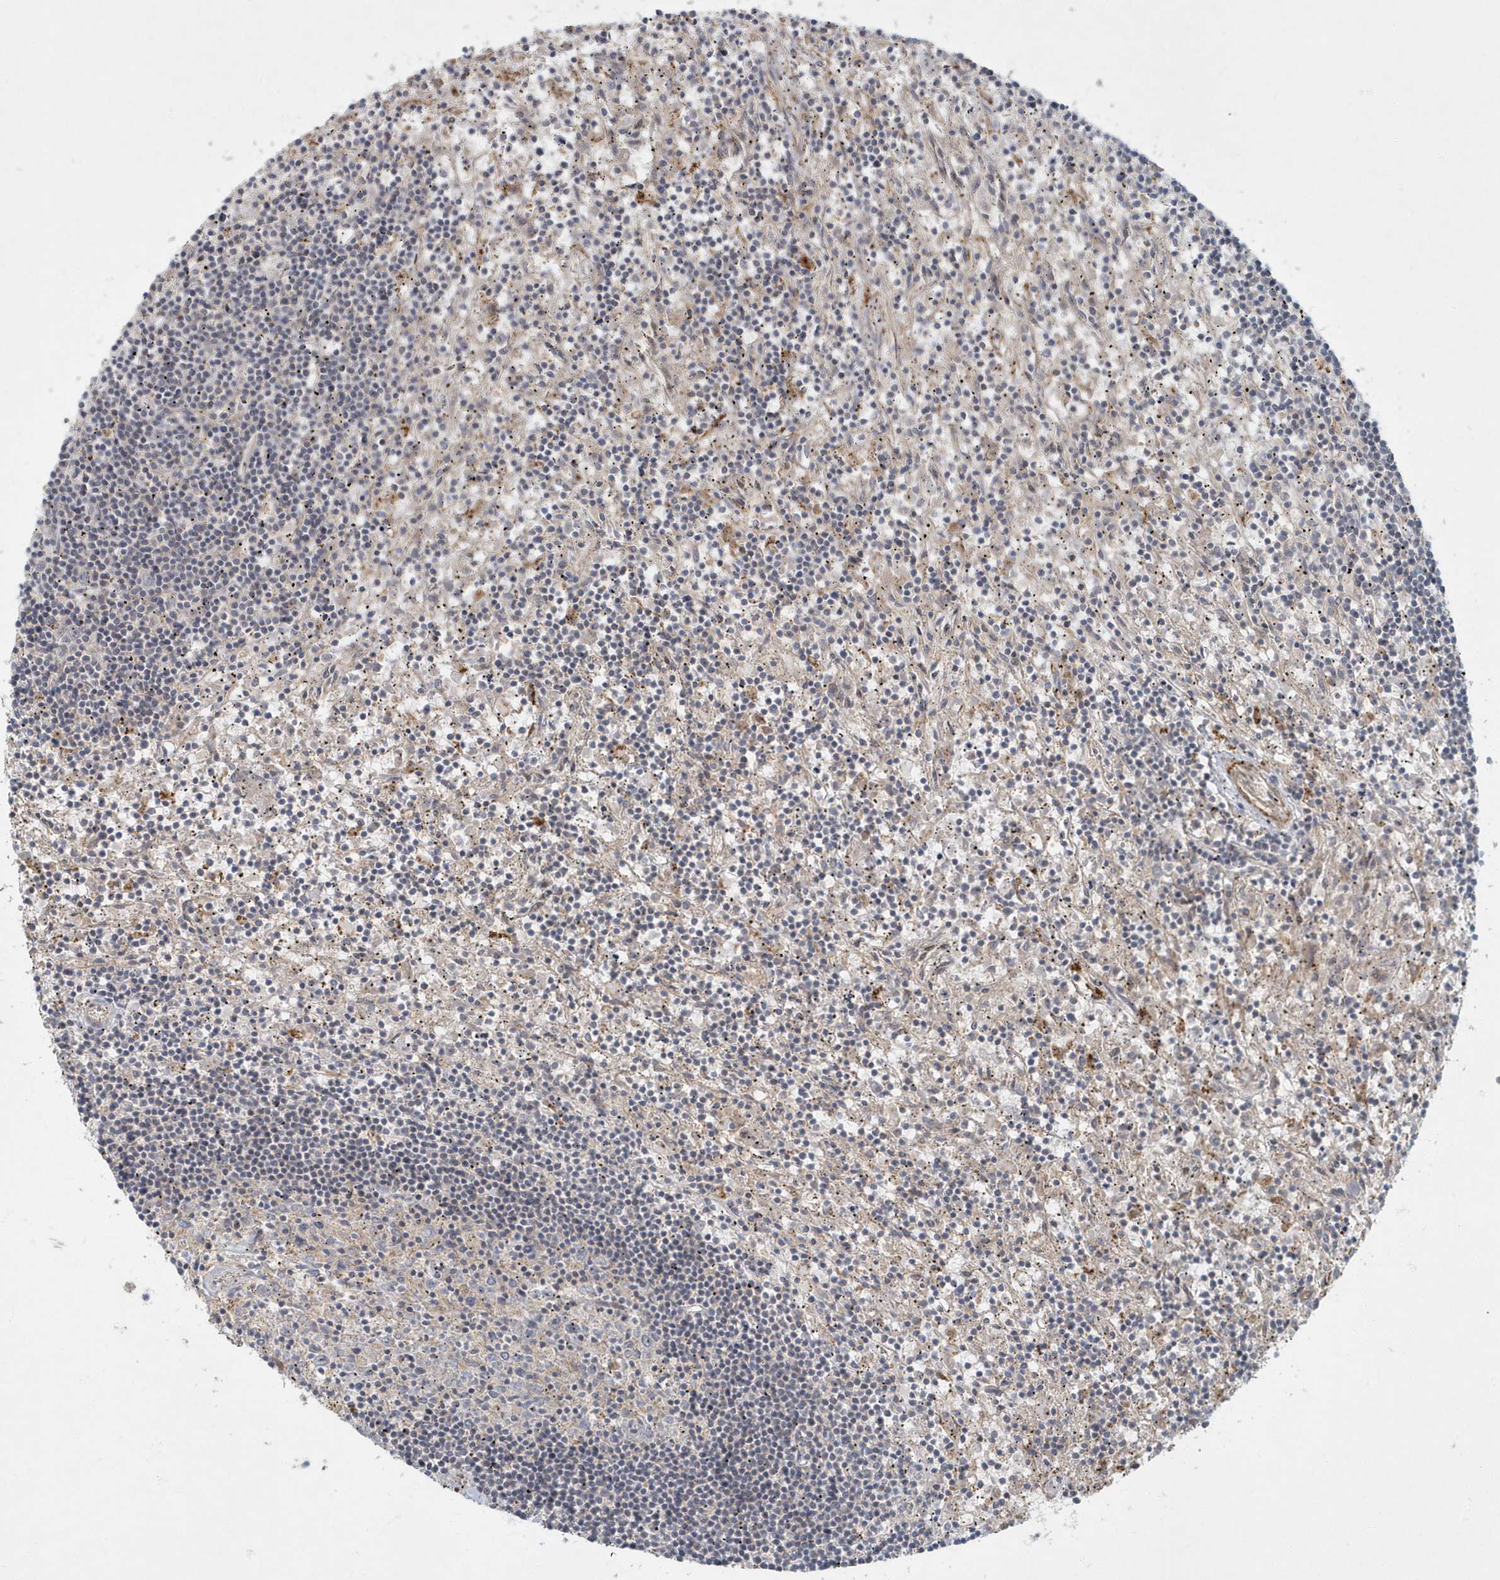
{"staining": {"intensity": "negative", "quantity": "none", "location": "none"}, "tissue": "lymphoma", "cell_type": "Tumor cells", "image_type": "cancer", "snomed": [{"axis": "morphology", "description": "Malignant lymphoma, non-Hodgkin's type, Low grade"}, {"axis": "topography", "description": "Spleen"}], "caption": "Immunohistochemical staining of lymphoma shows no significant staining in tumor cells.", "gene": "ARHGEF38", "patient": {"sex": "male", "age": 76}}